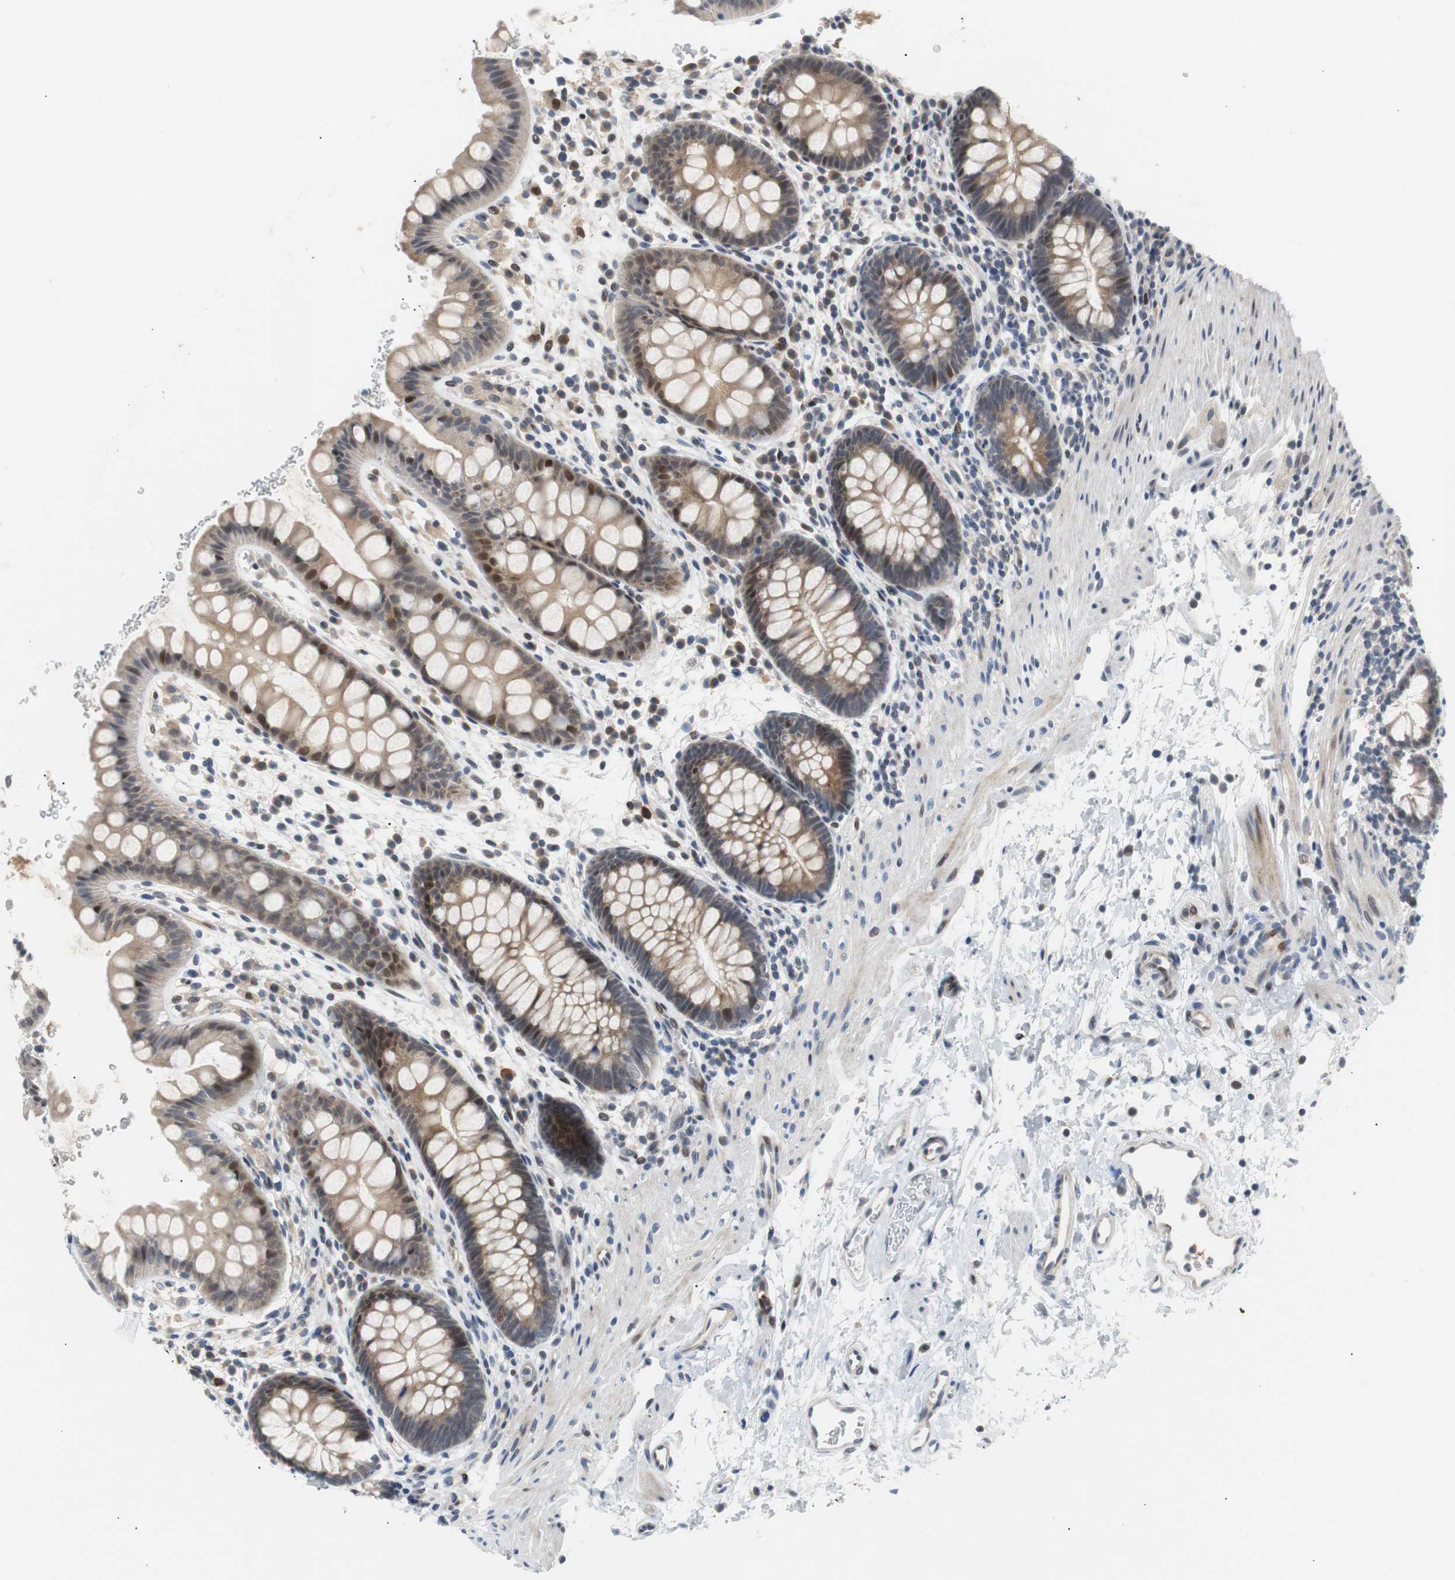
{"staining": {"intensity": "weak", "quantity": "25%-75%", "location": "cytoplasmic/membranous,nuclear"}, "tissue": "rectum", "cell_type": "Glandular cells", "image_type": "normal", "snomed": [{"axis": "morphology", "description": "Normal tissue, NOS"}, {"axis": "topography", "description": "Rectum"}], "caption": "Immunohistochemistry (IHC) (DAB (3,3'-diaminobenzidine)) staining of unremarkable rectum exhibits weak cytoplasmic/membranous,nuclear protein staining in about 25%-75% of glandular cells.", "gene": "MAP2K4", "patient": {"sex": "female", "age": 24}}